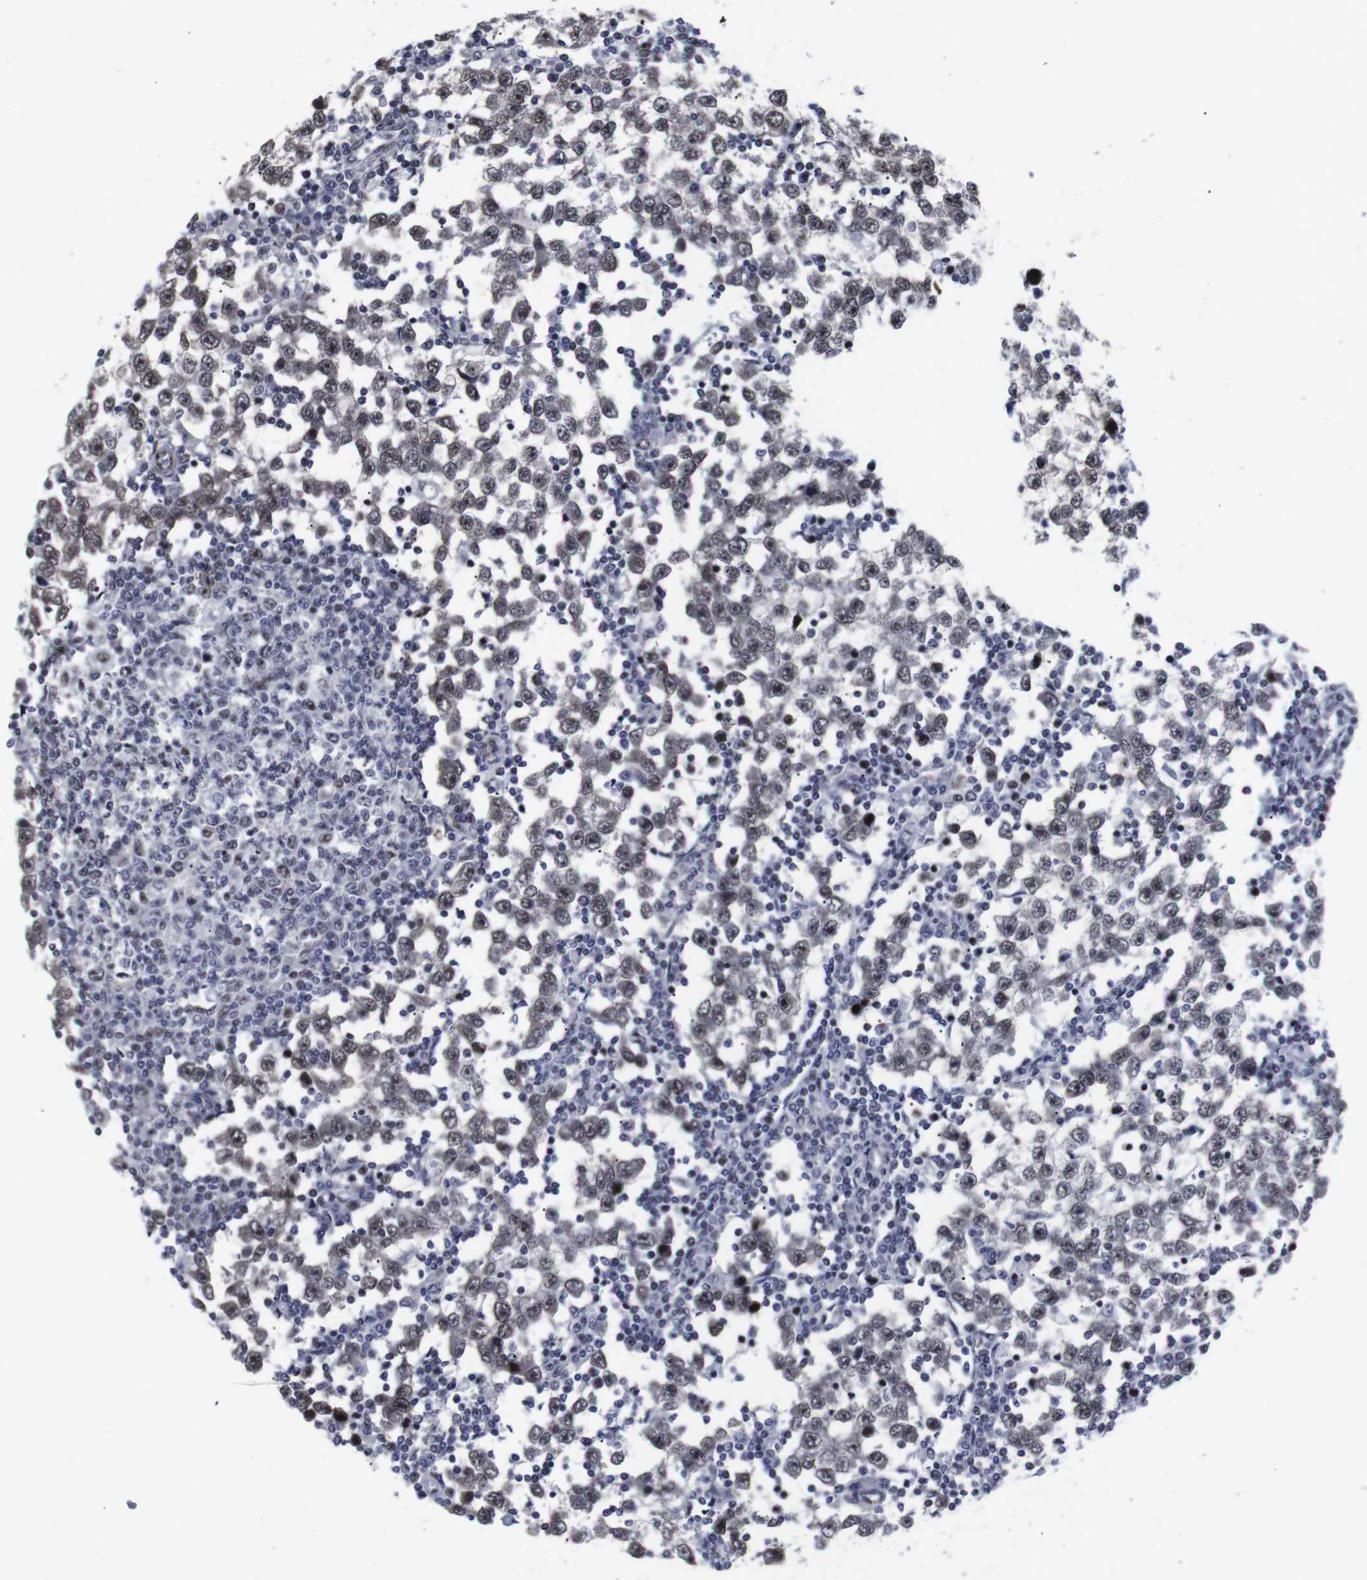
{"staining": {"intensity": "weak", "quantity": ">75%", "location": "nuclear"}, "tissue": "testis cancer", "cell_type": "Tumor cells", "image_type": "cancer", "snomed": [{"axis": "morphology", "description": "Seminoma, NOS"}, {"axis": "topography", "description": "Testis"}], "caption": "Immunohistochemistry (IHC) histopathology image of neoplastic tissue: human testis cancer (seminoma) stained using immunohistochemistry (IHC) reveals low levels of weak protein expression localized specifically in the nuclear of tumor cells, appearing as a nuclear brown color.", "gene": "MLH1", "patient": {"sex": "male", "age": 65}}